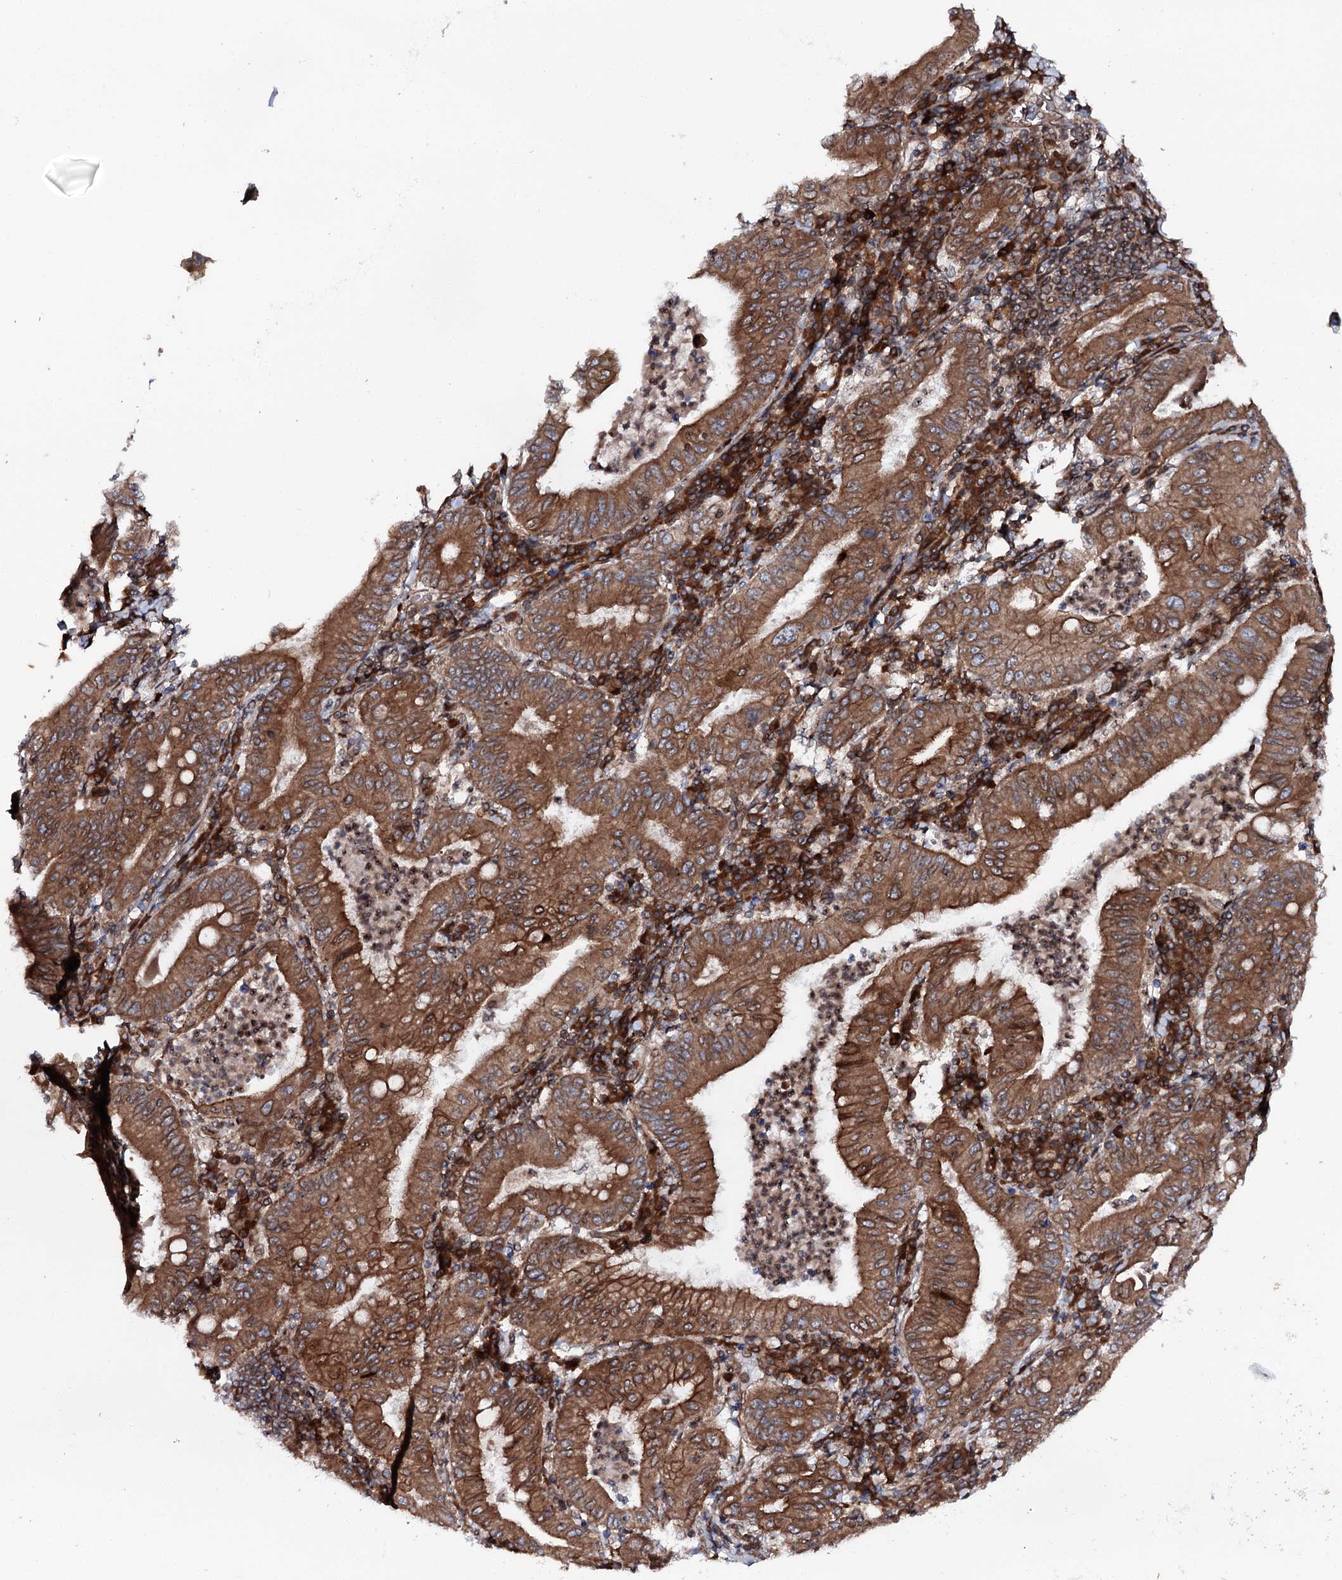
{"staining": {"intensity": "strong", "quantity": ">75%", "location": "cytoplasmic/membranous"}, "tissue": "stomach cancer", "cell_type": "Tumor cells", "image_type": "cancer", "snomed": [{"axis": "morphology", "description": "Normal tissue, NOS"}, {"axis": "morphology", "description": "Adenocarcinoma, NOS"}, {"axis": "topography", "description": "Esophagus"}, {"axis": "topography", "description": "Stomach, upper"}, {"axis": "topography", "description": "Peripheral nerve tissue"}], "caption": "Brown immunohistochemical staining in human adenocarcinoma (stomach) demonstrates strong cytoplasmic/membranous expression in about >75% of tumor cells. Nuclei are stained in blue.", "gene": "FGFR1OP2", "patient": {"sex": "male", "age": 62}}